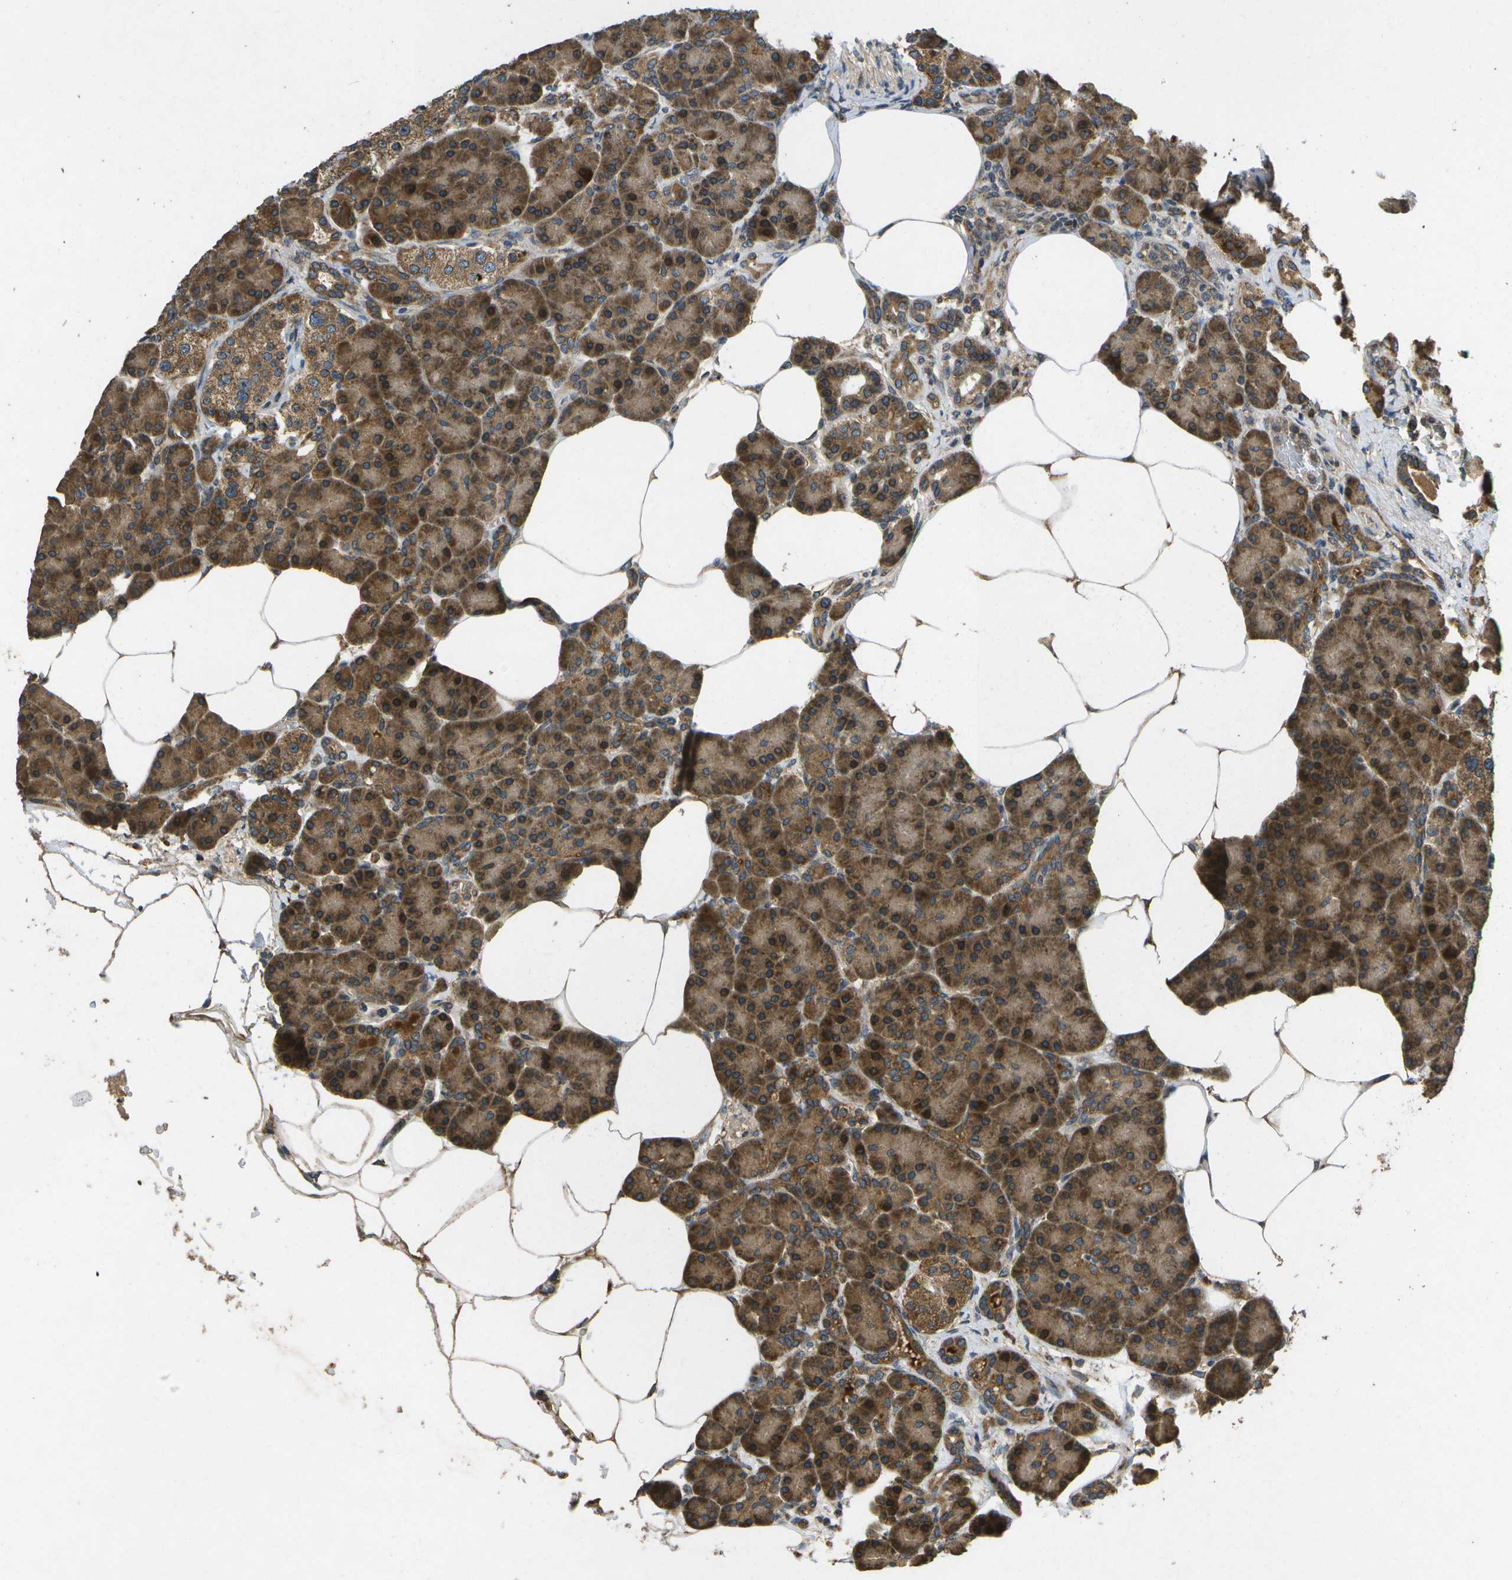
{"staining": {"intensity": "strong", "quantity": ">75%", "location": "cytoplasmic/membranous"}, "tissue": "pancreas", "cell_type": "Exocrine glandular cells", "image_type": "normal", "snomed": [{"axis": "morphology", "description": "Normal tissue, NOS"}, {"axis": "topography", "description": "Pancreas"}], "caption": "A high amount of strong cytoplasmic/membranous staining is appreciated in about >75% of exocrine glandular cells in unremarkable pancreas.", "gene": "HFE", "patient": {"sex": "female", "age": 70}}